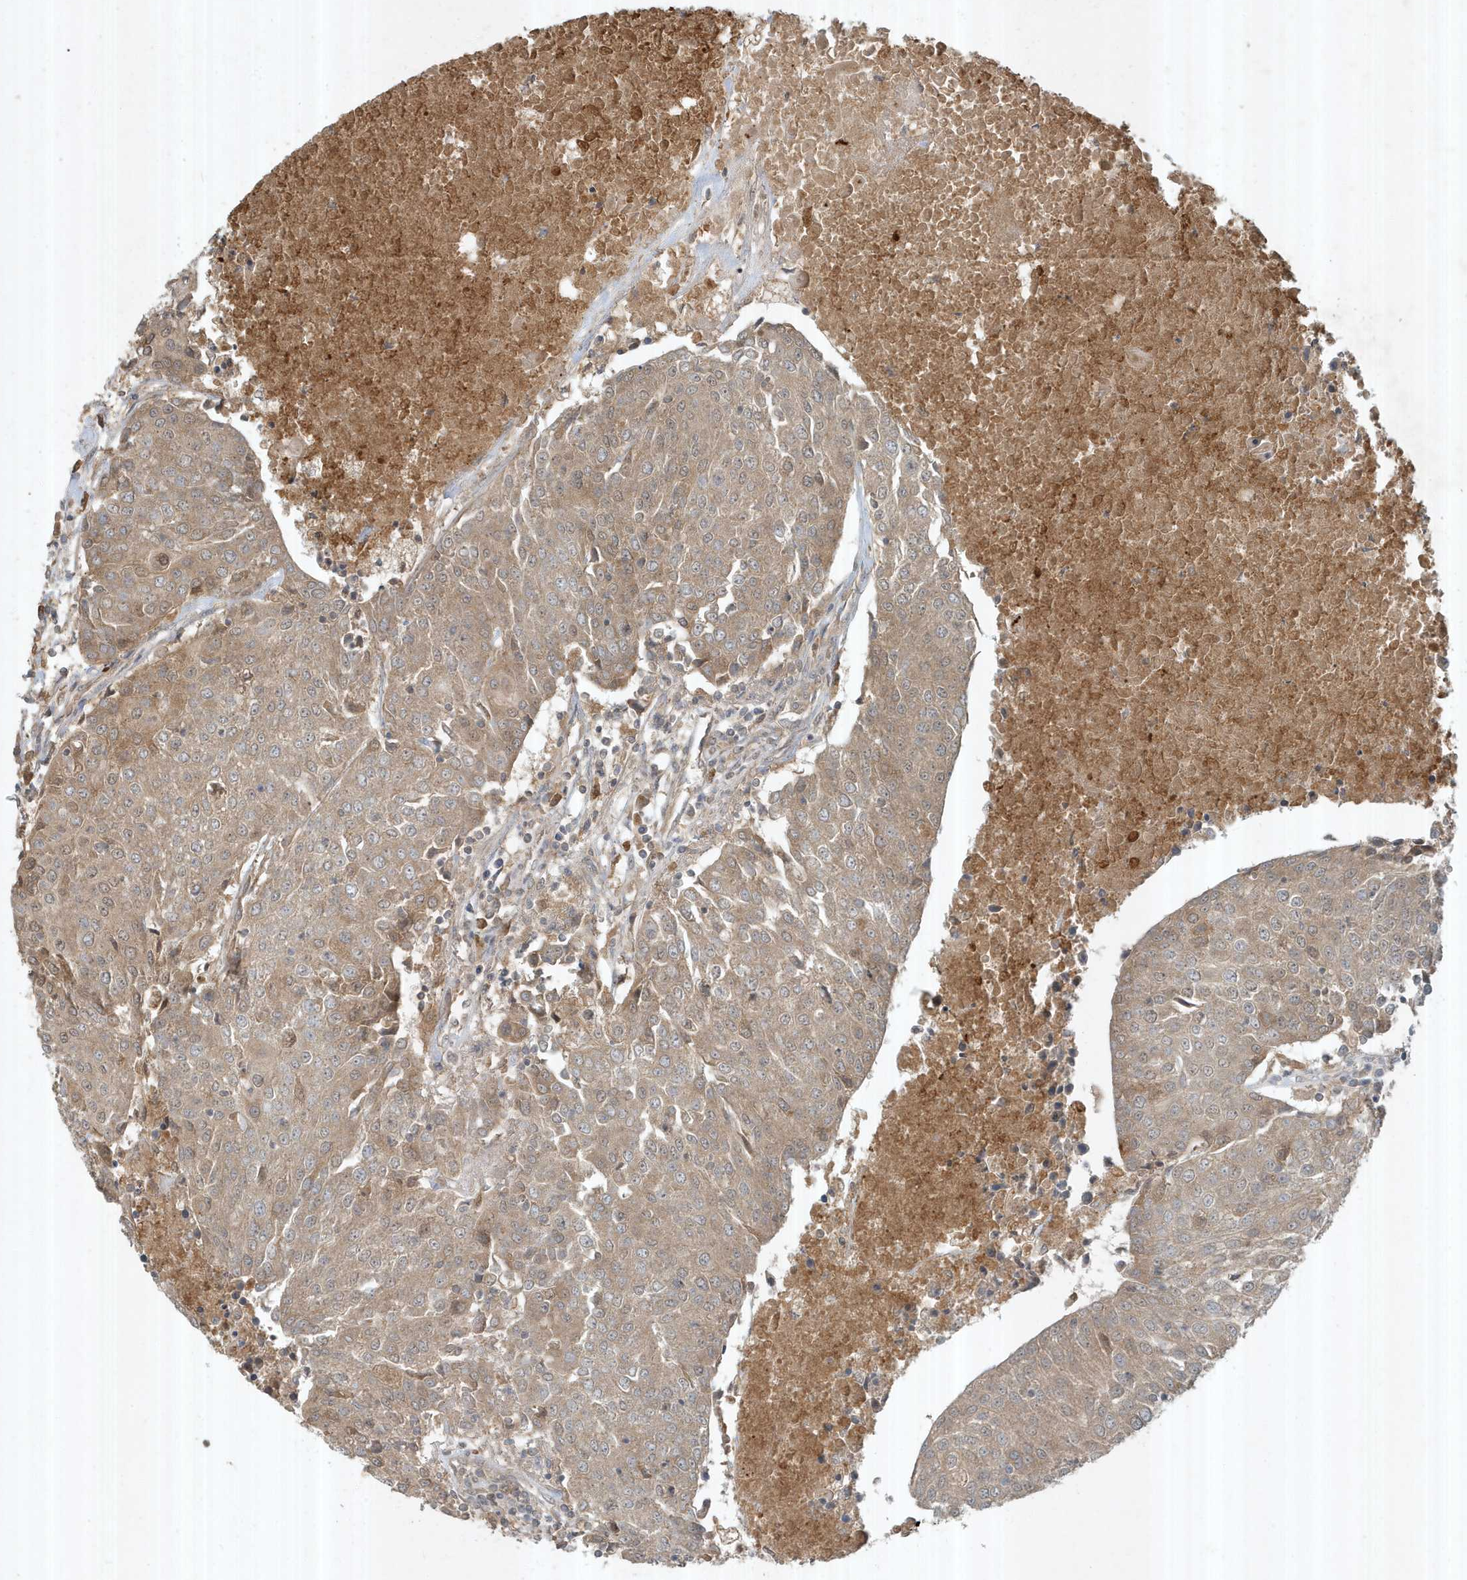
{"staining": {"intensity": "weak", "quantity": ">75%", "location": "cytoplasmic/membranous"}, "tissue": "urothelial cancer", "cell_type": "Tumor cells", "image_type": "cancer", "snomed": [{"axis": "morphology", "description": "Urothelial carcinoma, High grade"}, {"axis": "topography", "description": "Urinary bladder"}], "caption": "Urothelial carcinoma (high-grade) stained for a protein demonstrates weak cytoplasmic/membranous positivity in tumor cells. (Brightfield microscopy of DAB IHC at high magnification).", "gene": "ABCB9", "patient": {"sex": "female", "age": 85}}